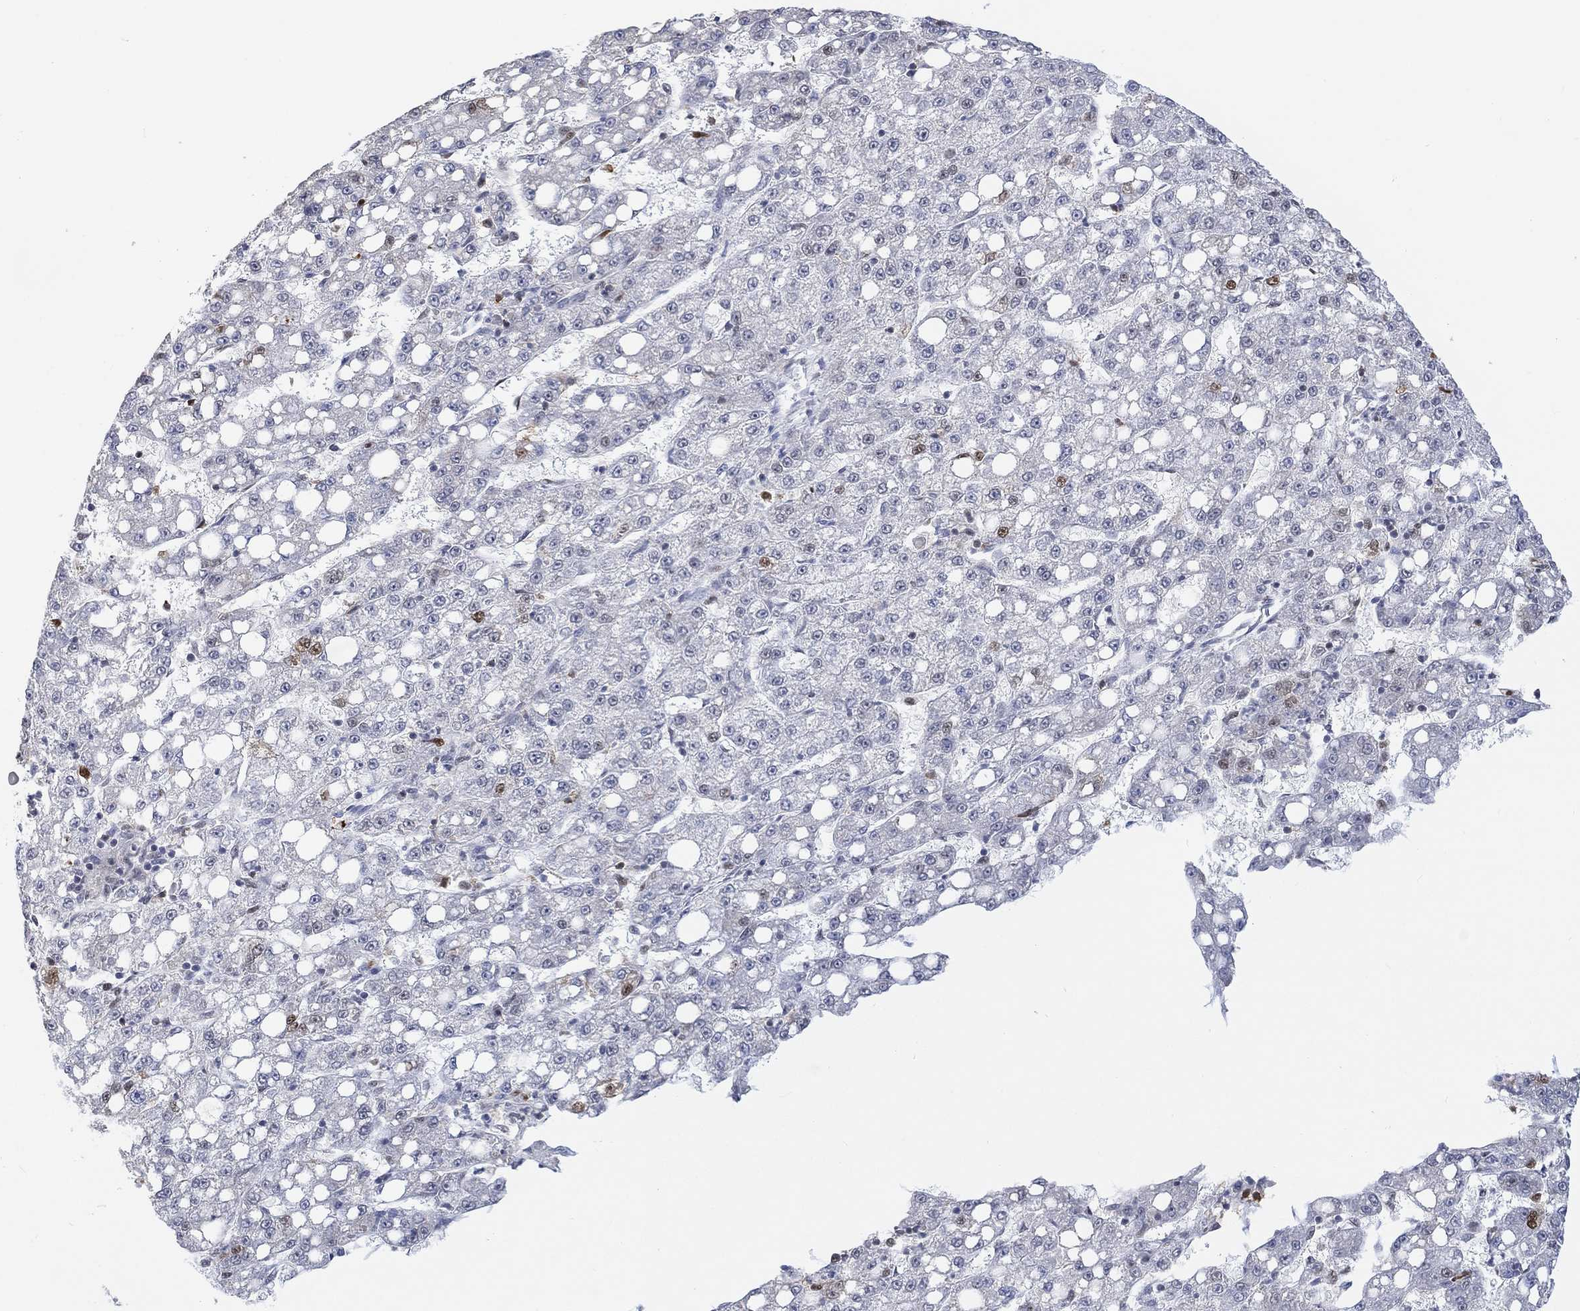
{"staining": {"intensity": "moderate", "quantity": "<25%", "location": "nuclear"}, "tissue": "liver cancer", "cell_type": "Tumor cells", "image_type": "cancer", "snomed": [{"axis": "morphology", "description": "Carcinoma, Hepatocellular, NOS"}, {"axis": "topography", "description": "Liver"}], "caption": "Moderate nuclear positivity for a protein is present in approximately <25% of tumor cells of liver hepatocellular carcinoma using immunohistochemistry (IHC).", "gene": "RAD54L2", "patient": {"sex": "female", "age": 65}}